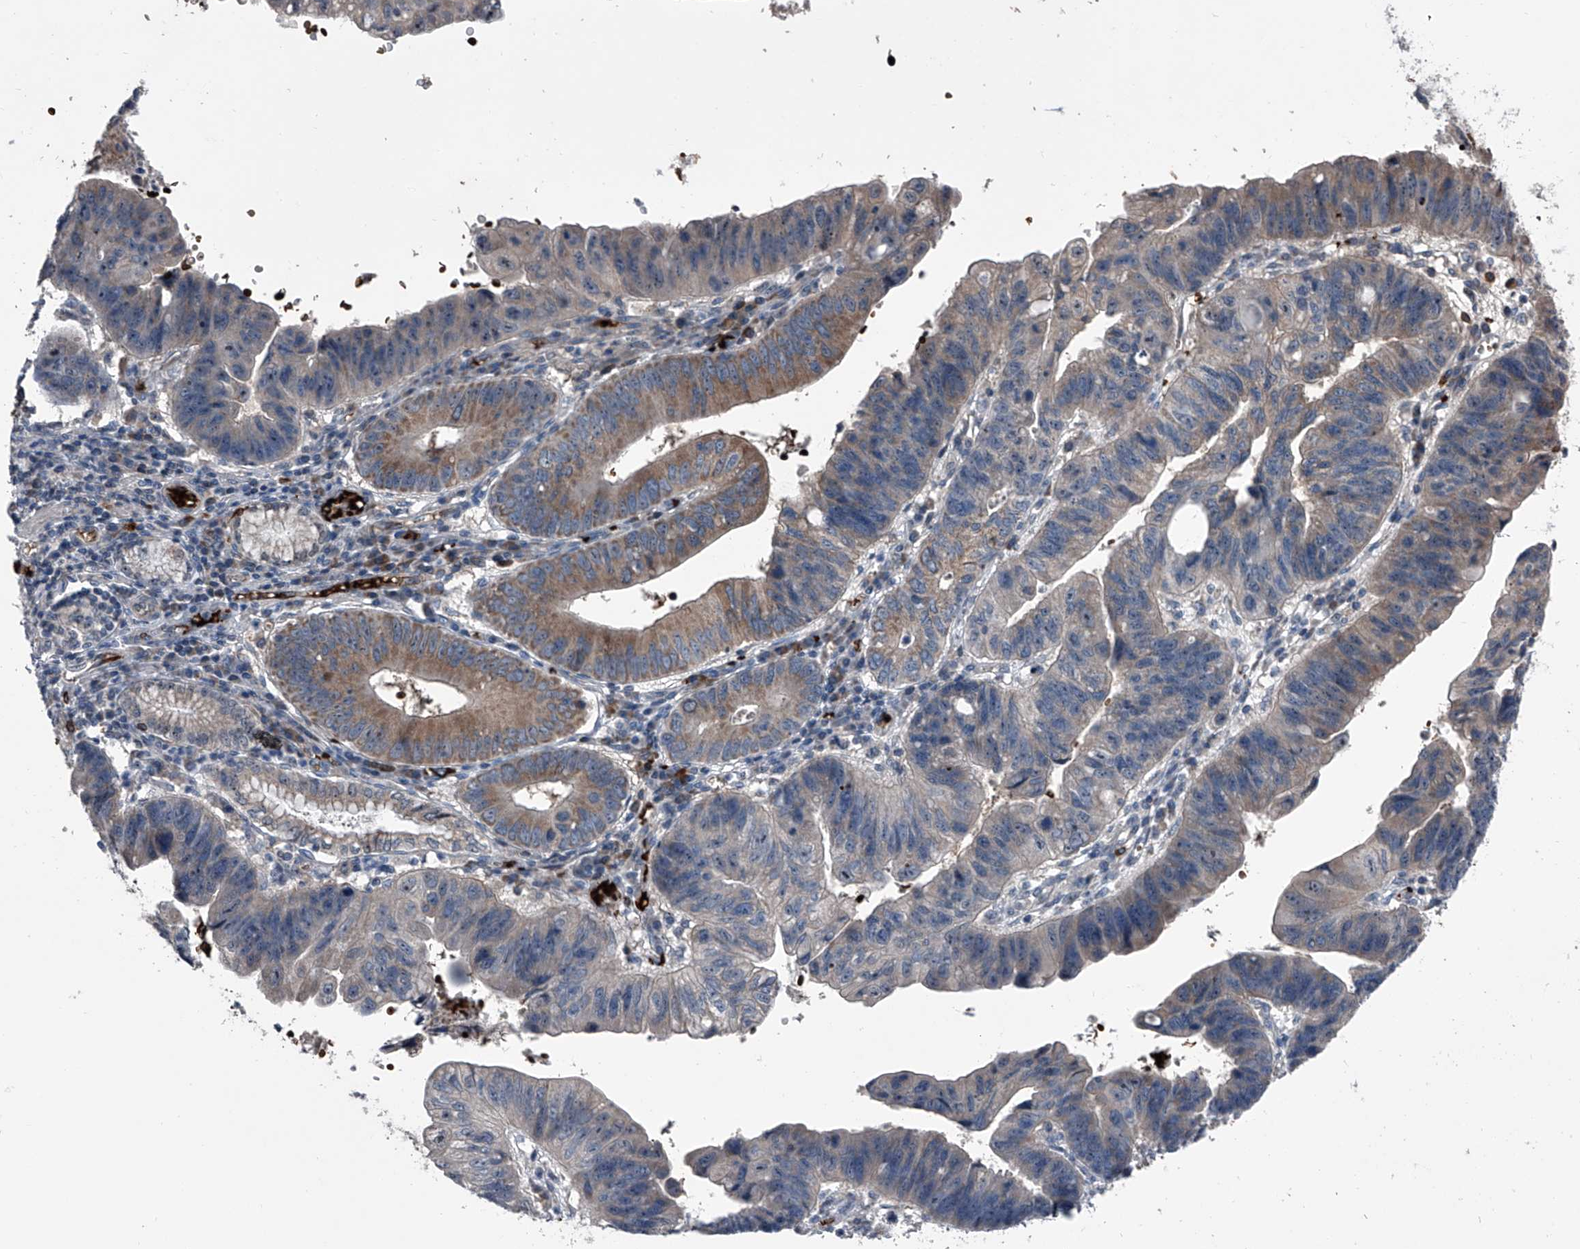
{"staining": {"intensity": "moderate", "quantity": "25%-75%", "location": "cytoplasmic/membranous,nuclear"}, "tissue": "stomach cancer", "cell_type": "Tumor cells", "image_type": "cancer", "snomed": [{"axis": "morphology", "description": "Adenocarcinoma, NOS"}, {"axis": "topography", "description": "Stomach"}], "caption": "This is an image of IHC staining of stomach cancer, which shows moderate expression in the cytoplasmic/membranous and nuclear of tumor cells.", "gene": "CEP85L", "patient": {"sex": "male", "age": 59}}